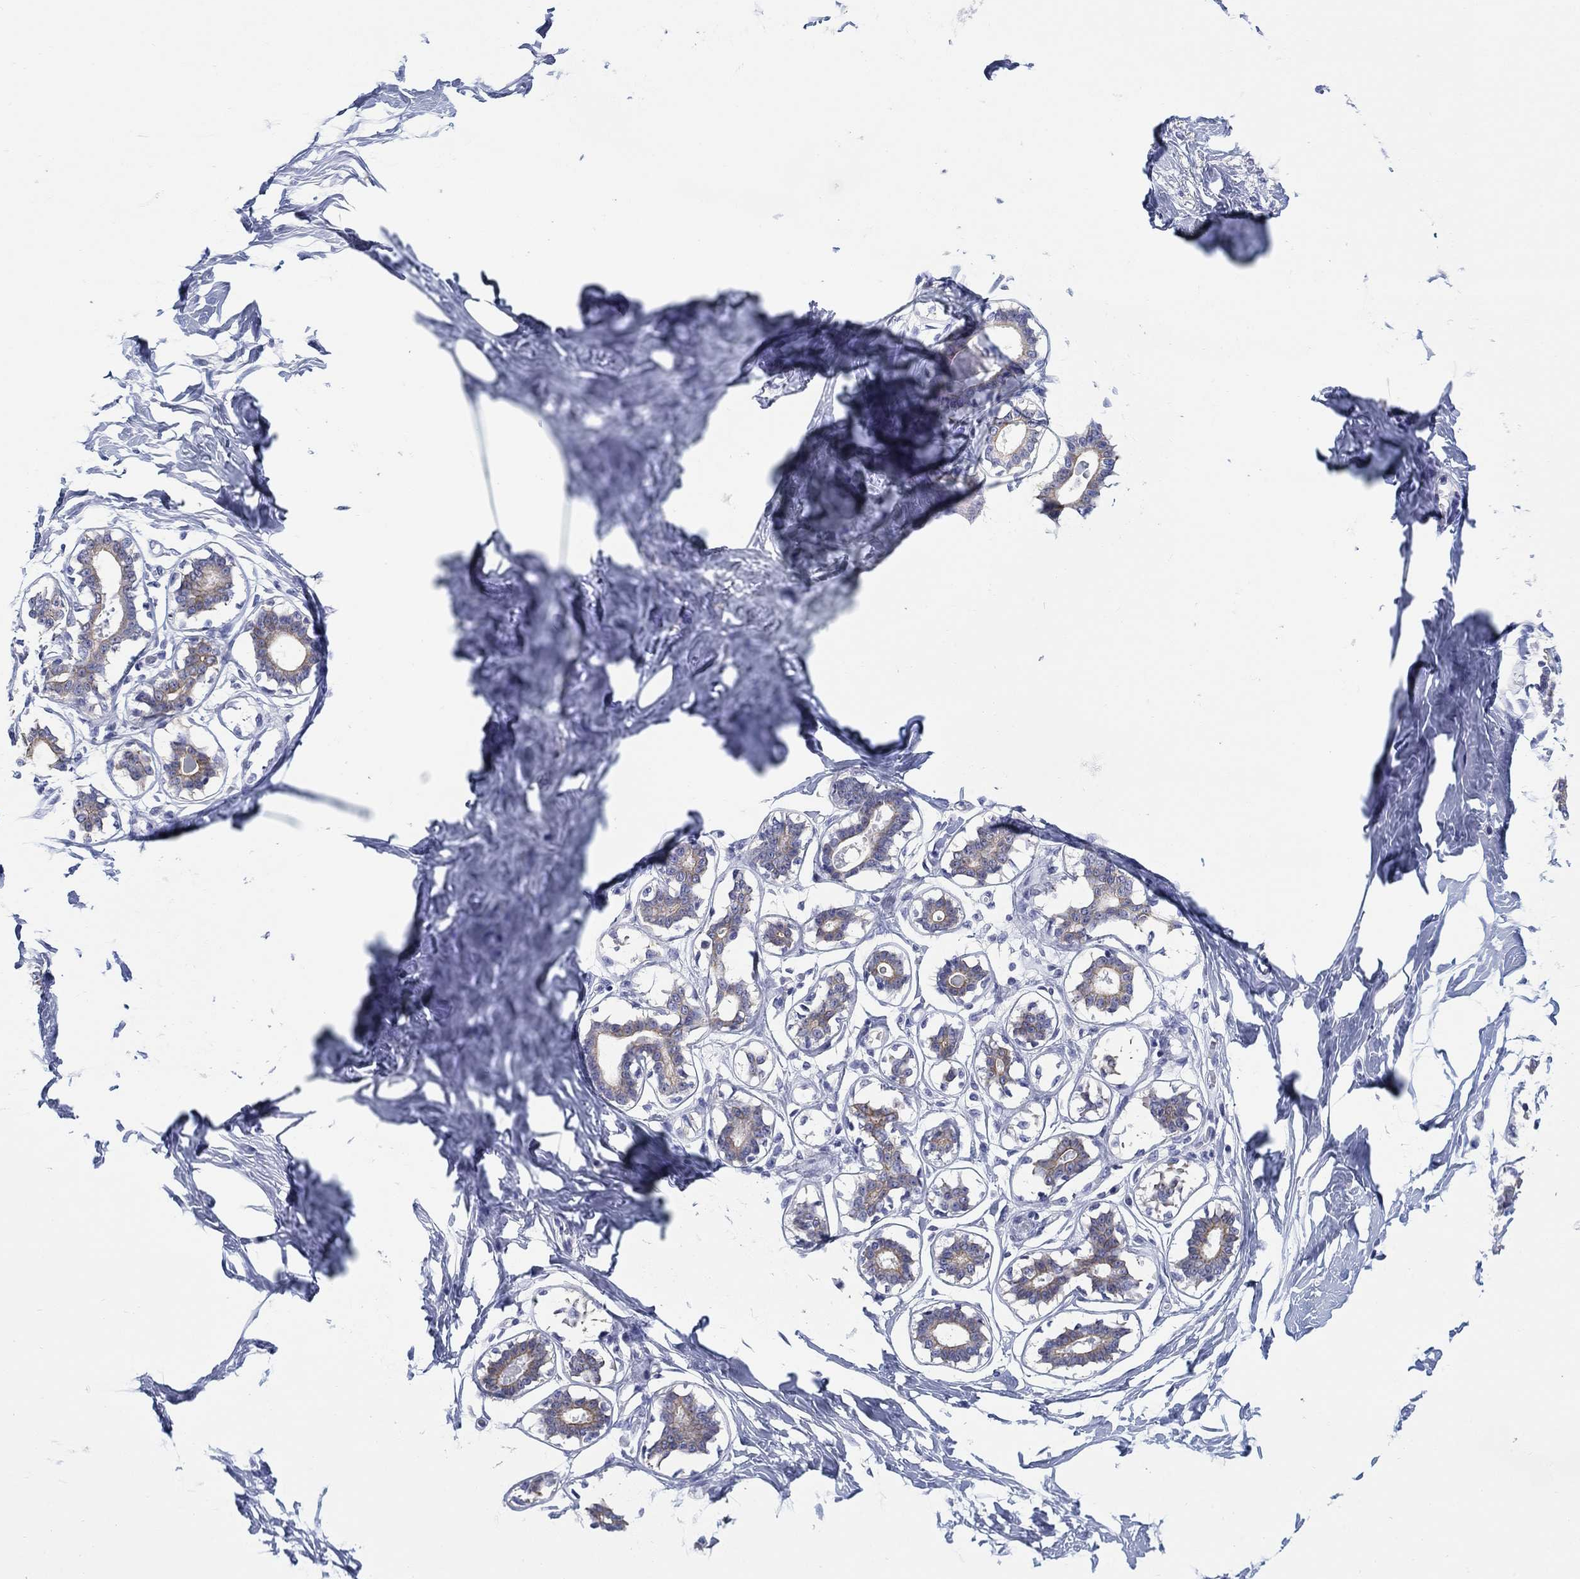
{"staining": {"intensity": "negative", "quantity": "none", "location": "none"}, "tissue": "breast", "cell_type": "Adipocytes", "image_type": "normal", "snomed": [{"axis": "morphology", "description": "Normal tissue, NOS"}, {"axis": "morphology", "description": "Lobular carcinoma, in situ"}, {"axis": "topography", "description": "Breast"}], "caption": "Adipocytes are negative for protein expression in benign human breast. (DAB (3,3'-diaminobenzidine) immunohistochemistry, high magnification).", "gene": "CLUL1", "patient": {"sex": "female", "age": 35}}